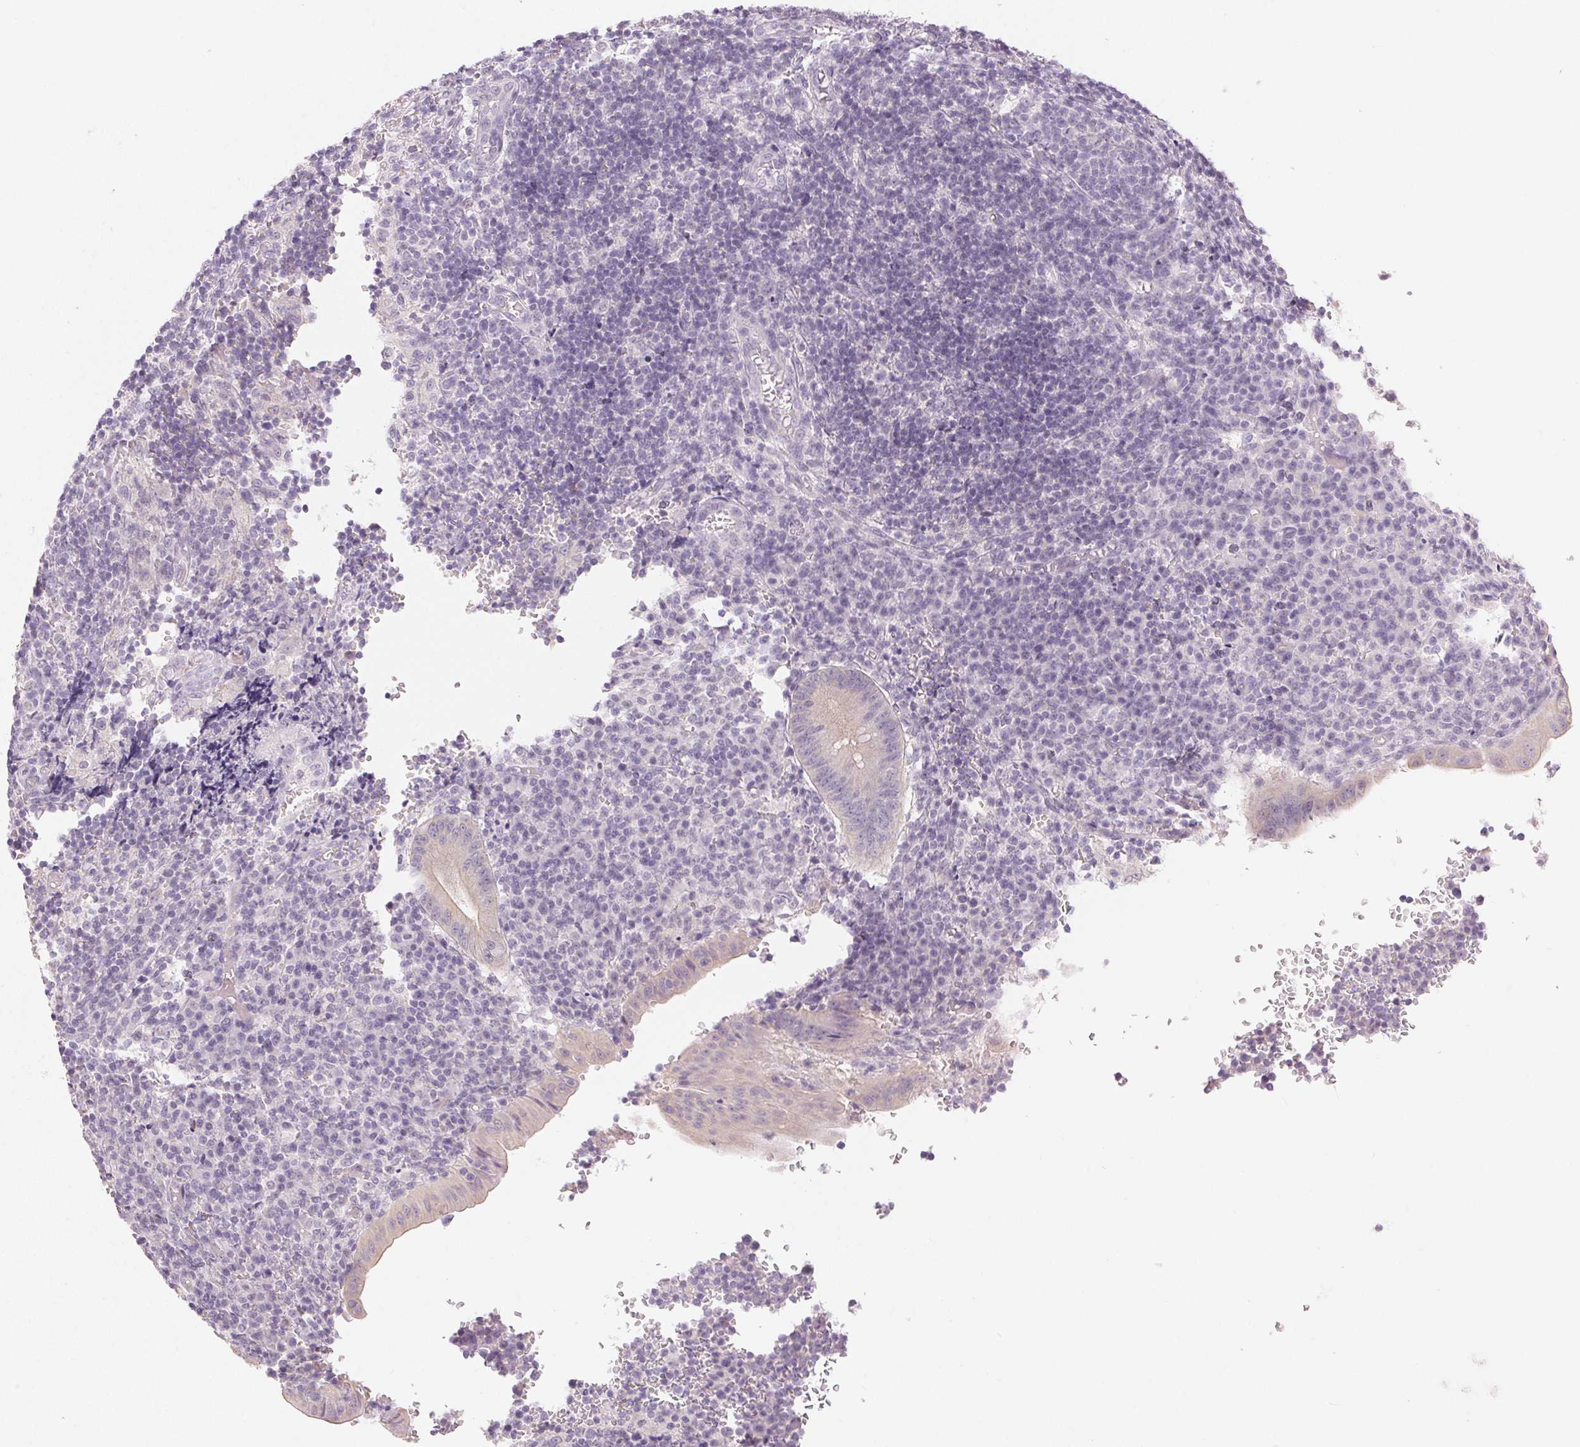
{"staining": {"intensity": "weak", "quantity": "<25%", "location": "cytoplasmic/membranous"}, "tissue": "appendix", "cell_type": "Glandular cells", "image_type": "normal", "snomed": [{"axis": "morphology", "description": "Normal tissue, NOS"}, {"axis": "topography", "description": "Appendix"}], "caption": "Image shows no significant protein staining in glandular cells of benign appendix. (DAB immunohistochemistry visualized using brightfield microscopy, high magnification).", "gene": "SFTPD", "patient": {"sex": "male", "age": 18}}